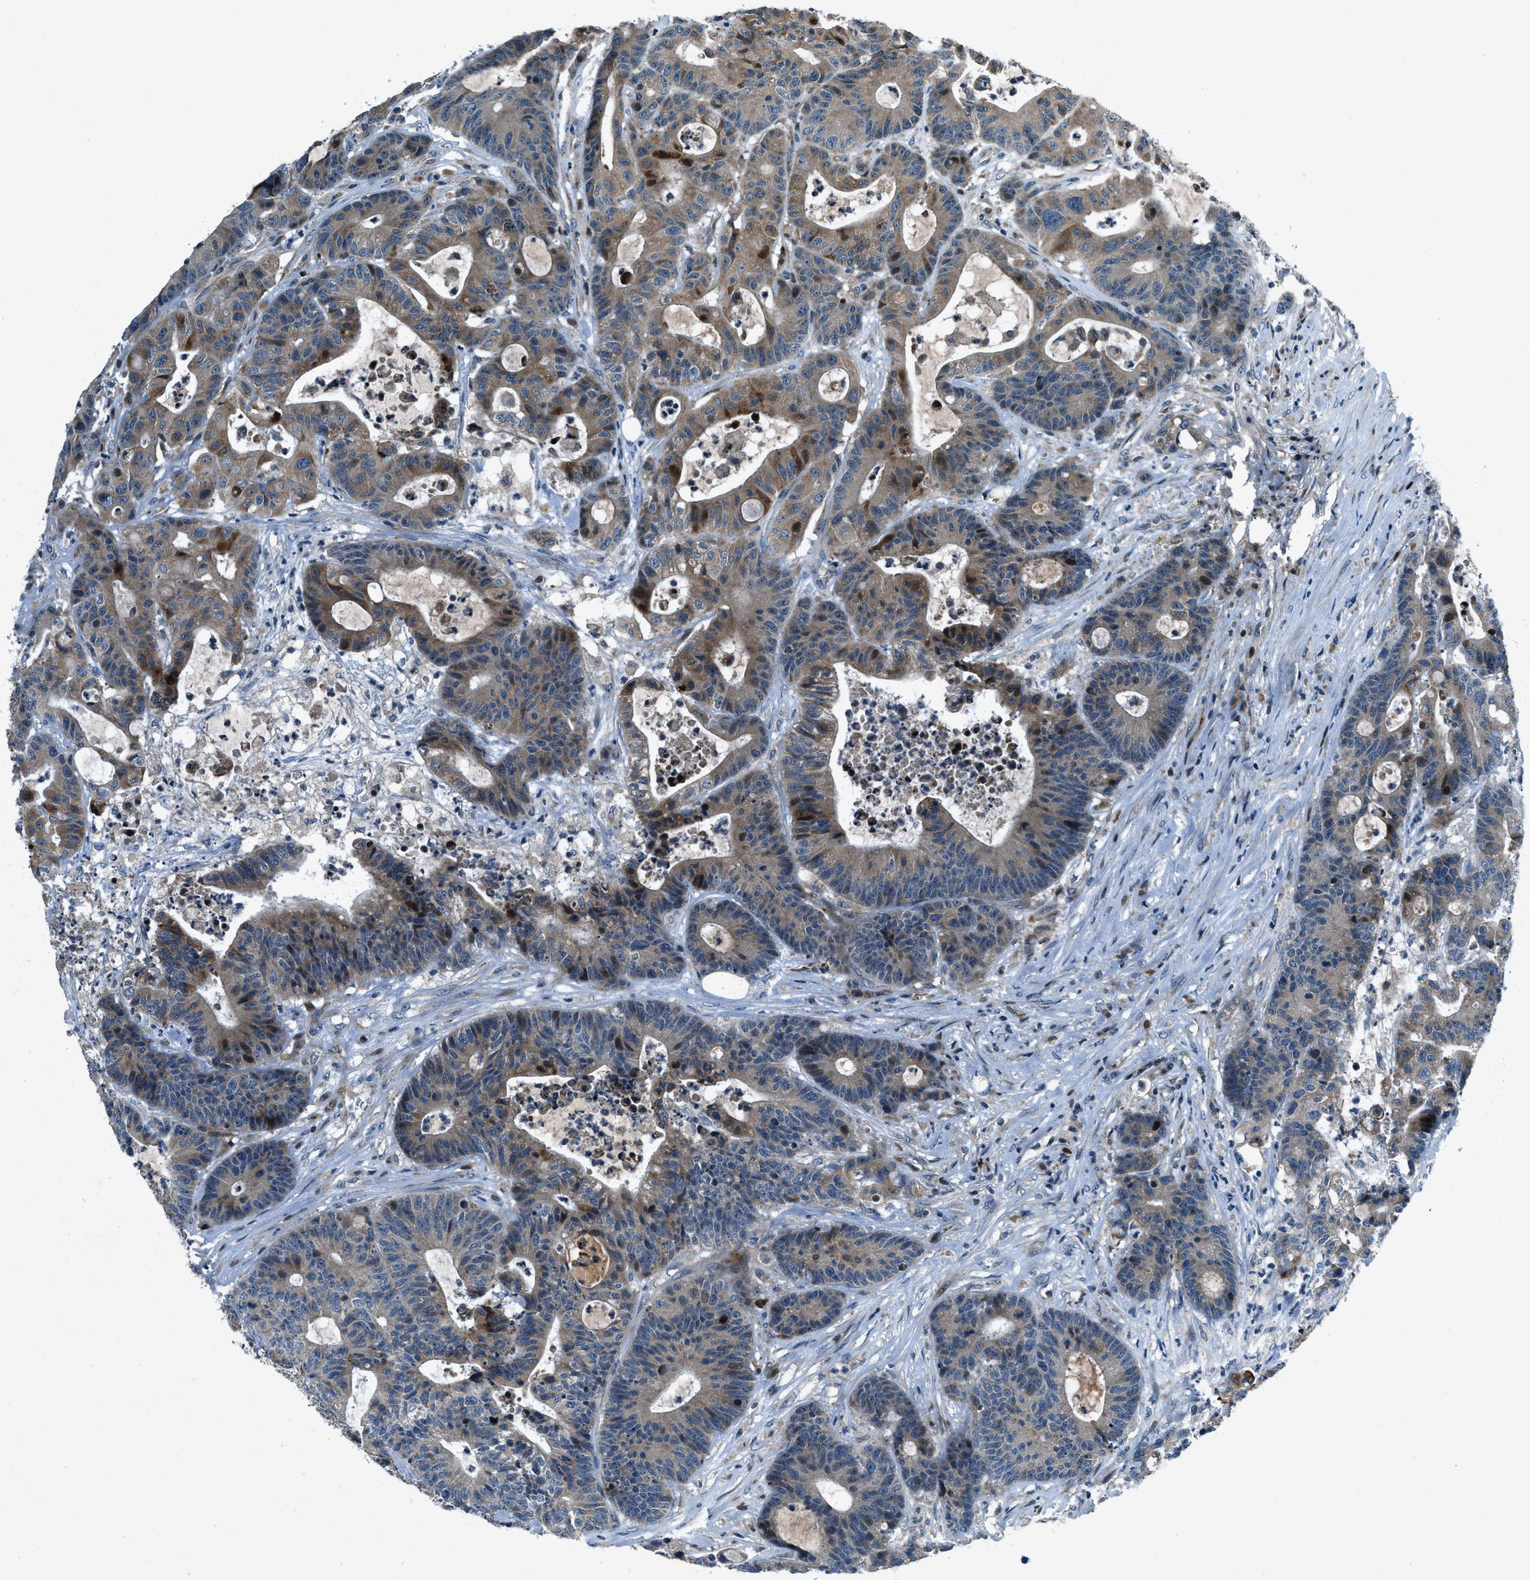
{"staining": {"intensity": "moderate", "quantity": "25%-75%", "location": "cytoplasmic/membranous"}, "tissue": "colorectal cancer", "cell_type": "Tumor cells", "image_type": "cancer", "snomed": [{"axis": "morphology", "description": "Adenocarcinoma, NOS"}, {"axis": "topography", "description": "Colon"}], "caption": "Human colorectal cancer (adenocarcinoma) stained with a brown dye reveals moderate cytoplasmic/membranous positive positivity in about 25%-75% of tumor cells.", "gene": "CLEC2D", "patient": {"sex": "female", "age": 84}}